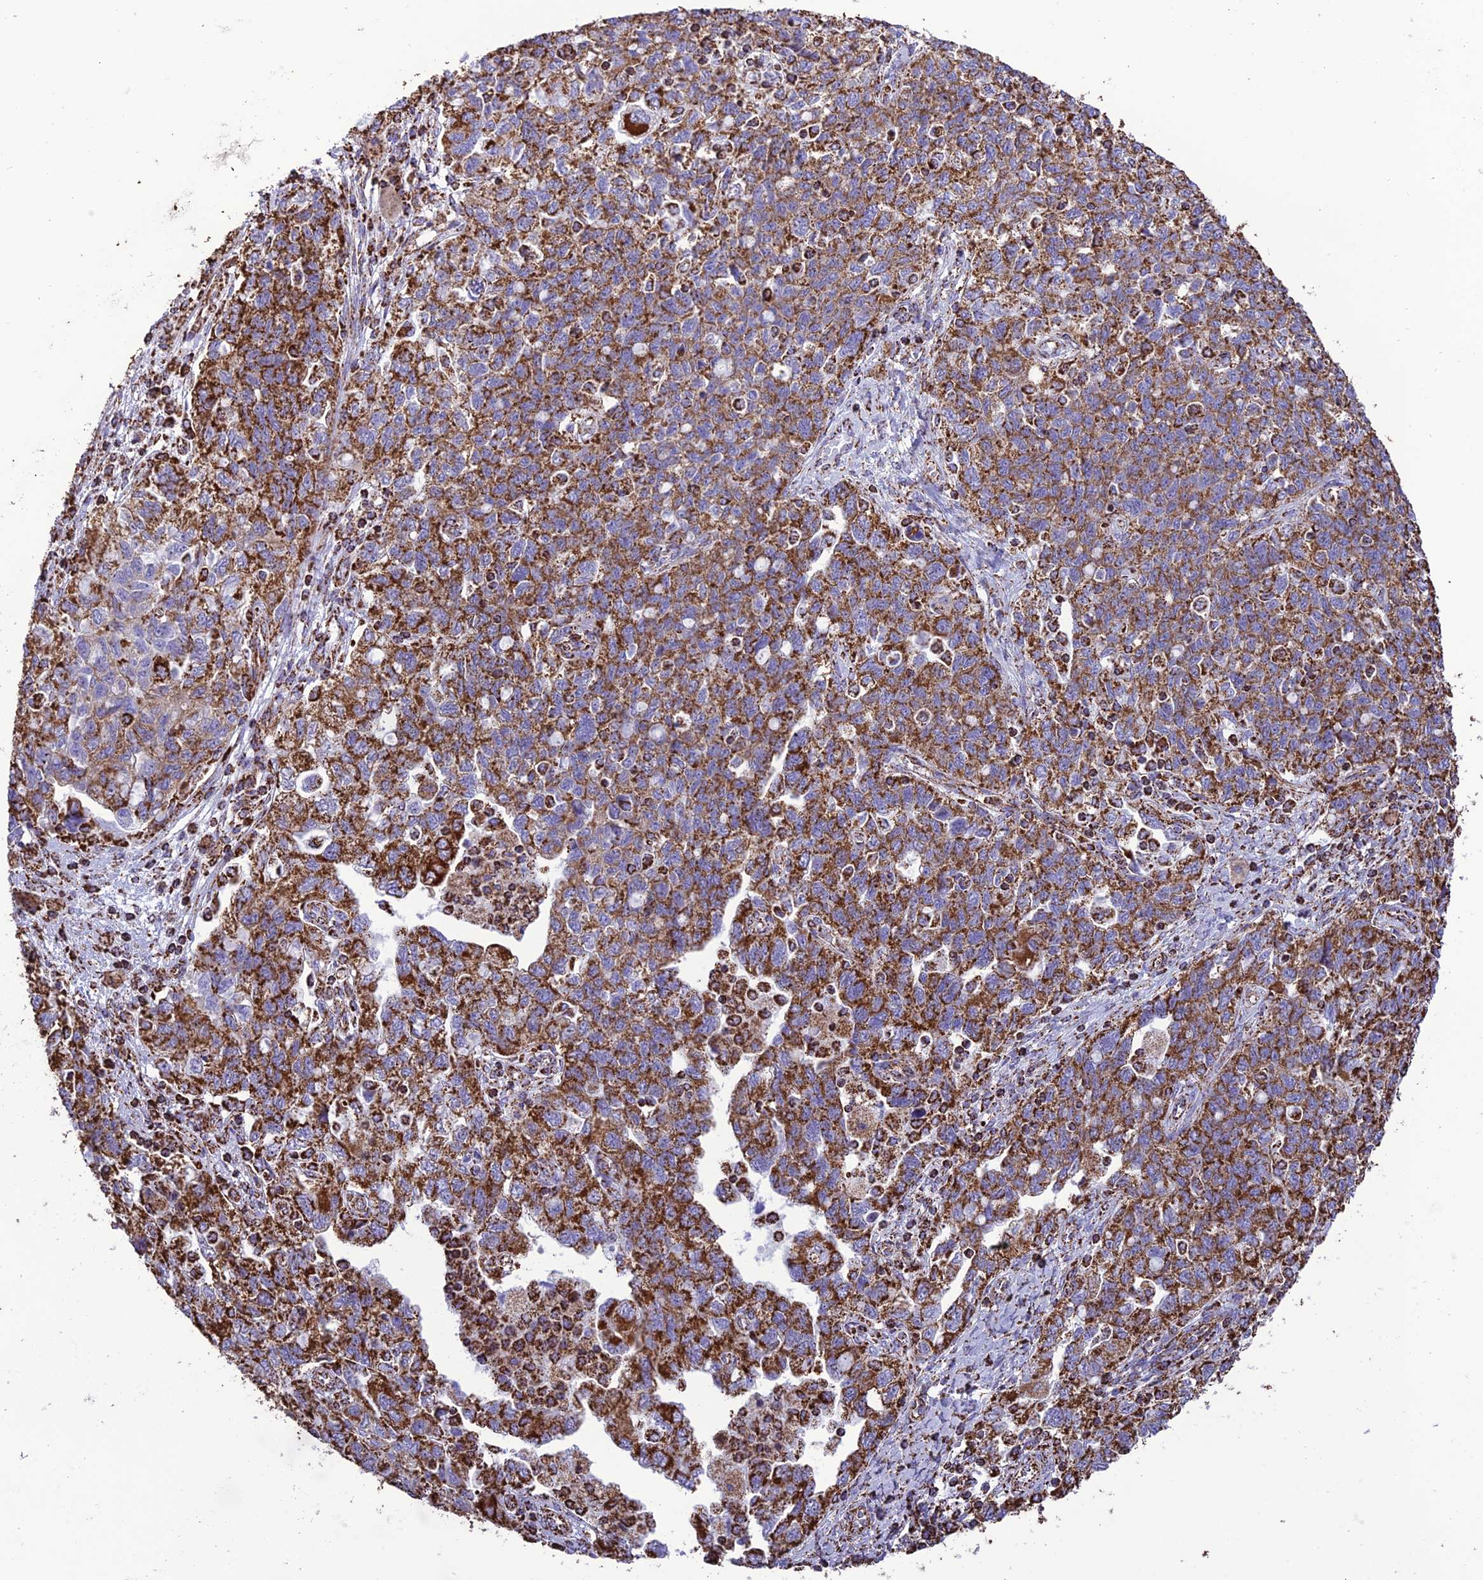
{"staining": {"intensity": "strong", "quantity": ">75%", "location": "cytoplasmic/membranous"}, "tissue": "ovarian cancer", "cell_type": "Tumor cells", "image_type": "cancer", "snomed": [{"axis": "morphology", "description": "Carcinoma, NOS"}, {"axis": "morphology", "description": "Cystadenocarcinoma, serous, NOS"}, {"axis": "topography", "description": "Ovary"}], "caption": "IHC photomicrograph of human ovarian carcinoma stained for a protein (brown), which demonstrates high levels of strong cytoplasmic/membranous expression in about >75% of tumor cells.", "gene": "NDUFAF1", "patient": {"sex": "female", "age": 69}}